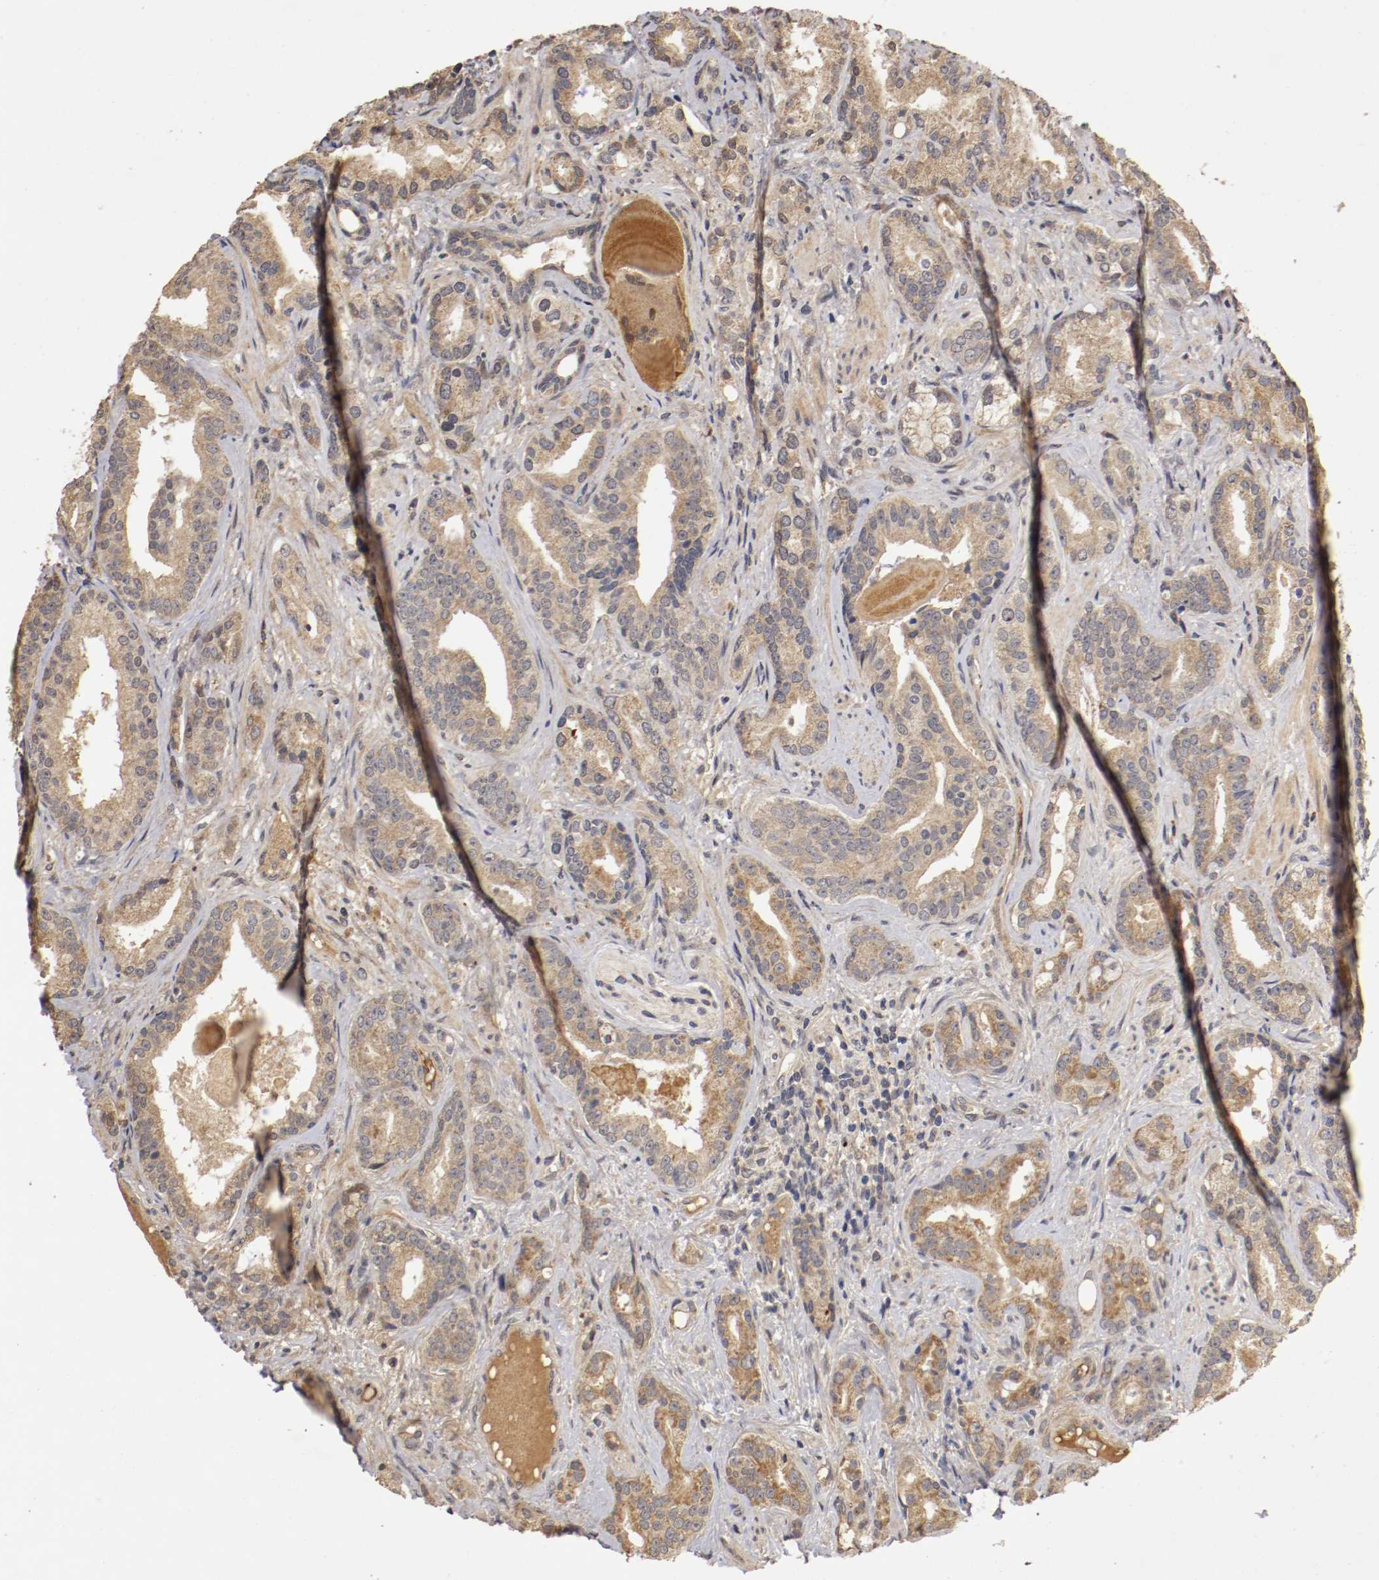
{"staining": {"intensity": "moderate", "quantity": ">75%", "location": "cytoplasmic/membranous"}, "tissue": "prostate cancer", "cell_type": "Tumor cells", "image_type": "cancer", "snomed": [{"axis": "morphology", "description": "Adenocarcinoma, Low grade"}, {"axis": "topography", "description": "Prostate"}], "caption": "Human prostate adenocarcinoma (low-grade) stained for a protein (brown) exhibits moderate cytoplasmic/membranous positive positivity in approximately >75% of tumor cells.", "gene": "TNFRSF1B", "patient": {"sex": "male", "age": 63}}